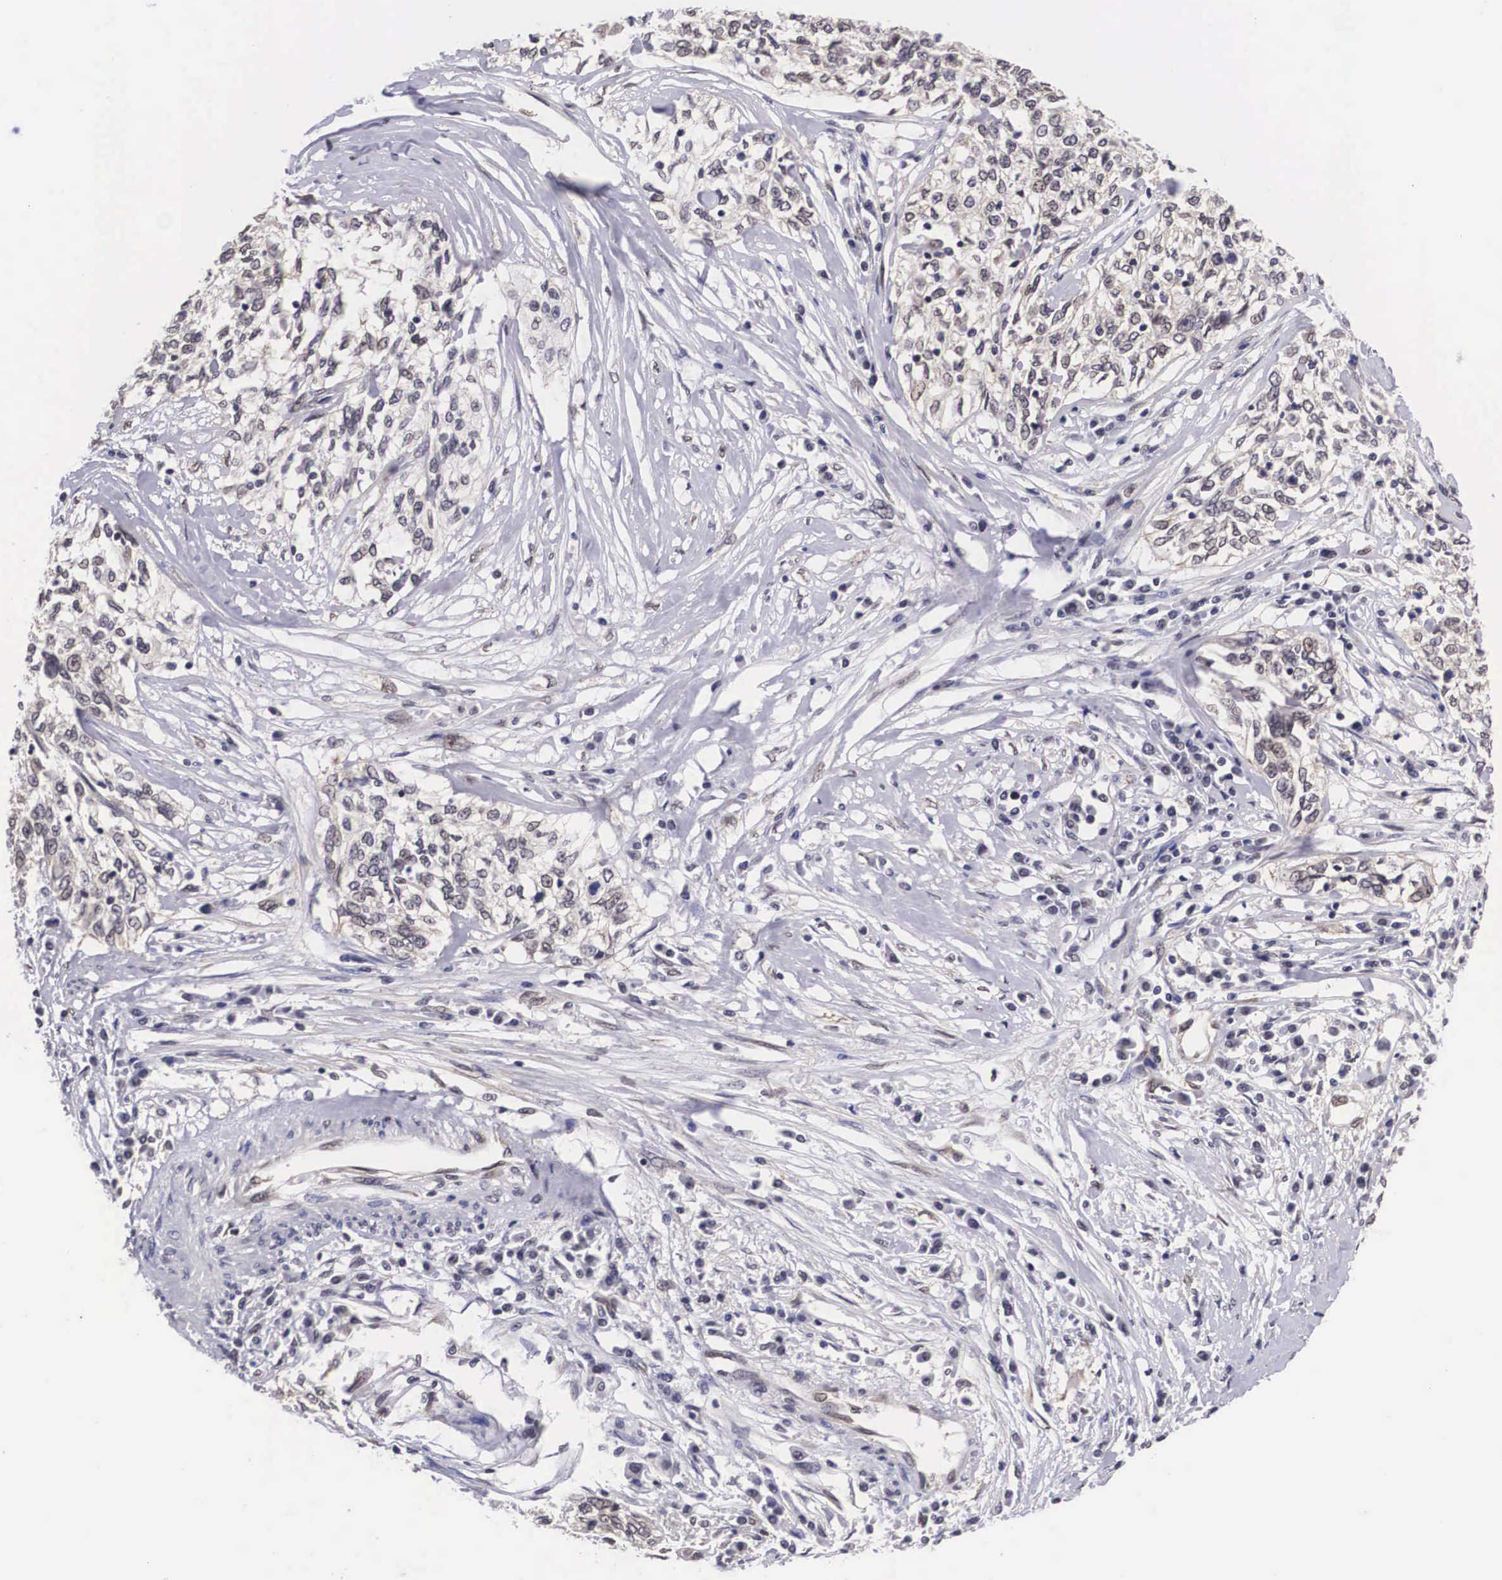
{"staining": {"intensity": "weak", "quantity": "<25%", "location": "cytoplasmic/membranous"}, "tissue": "cervical cancer", "cell_type": "Tumor cells", "image_type": "cancer", "snomed": [{"axis": "morphology", "description": "Squamous cell carcinoma, NOS"}, {"axis": "topography", "description": "Cervix"}], "caption": "Immunohistochemistry of human cervical squamous cell carcinoma shows no staining in tumor cells. Nuclei are stained in blue.", "gene": "OTX2", "patient": {"sex": "female", "age": 57}}